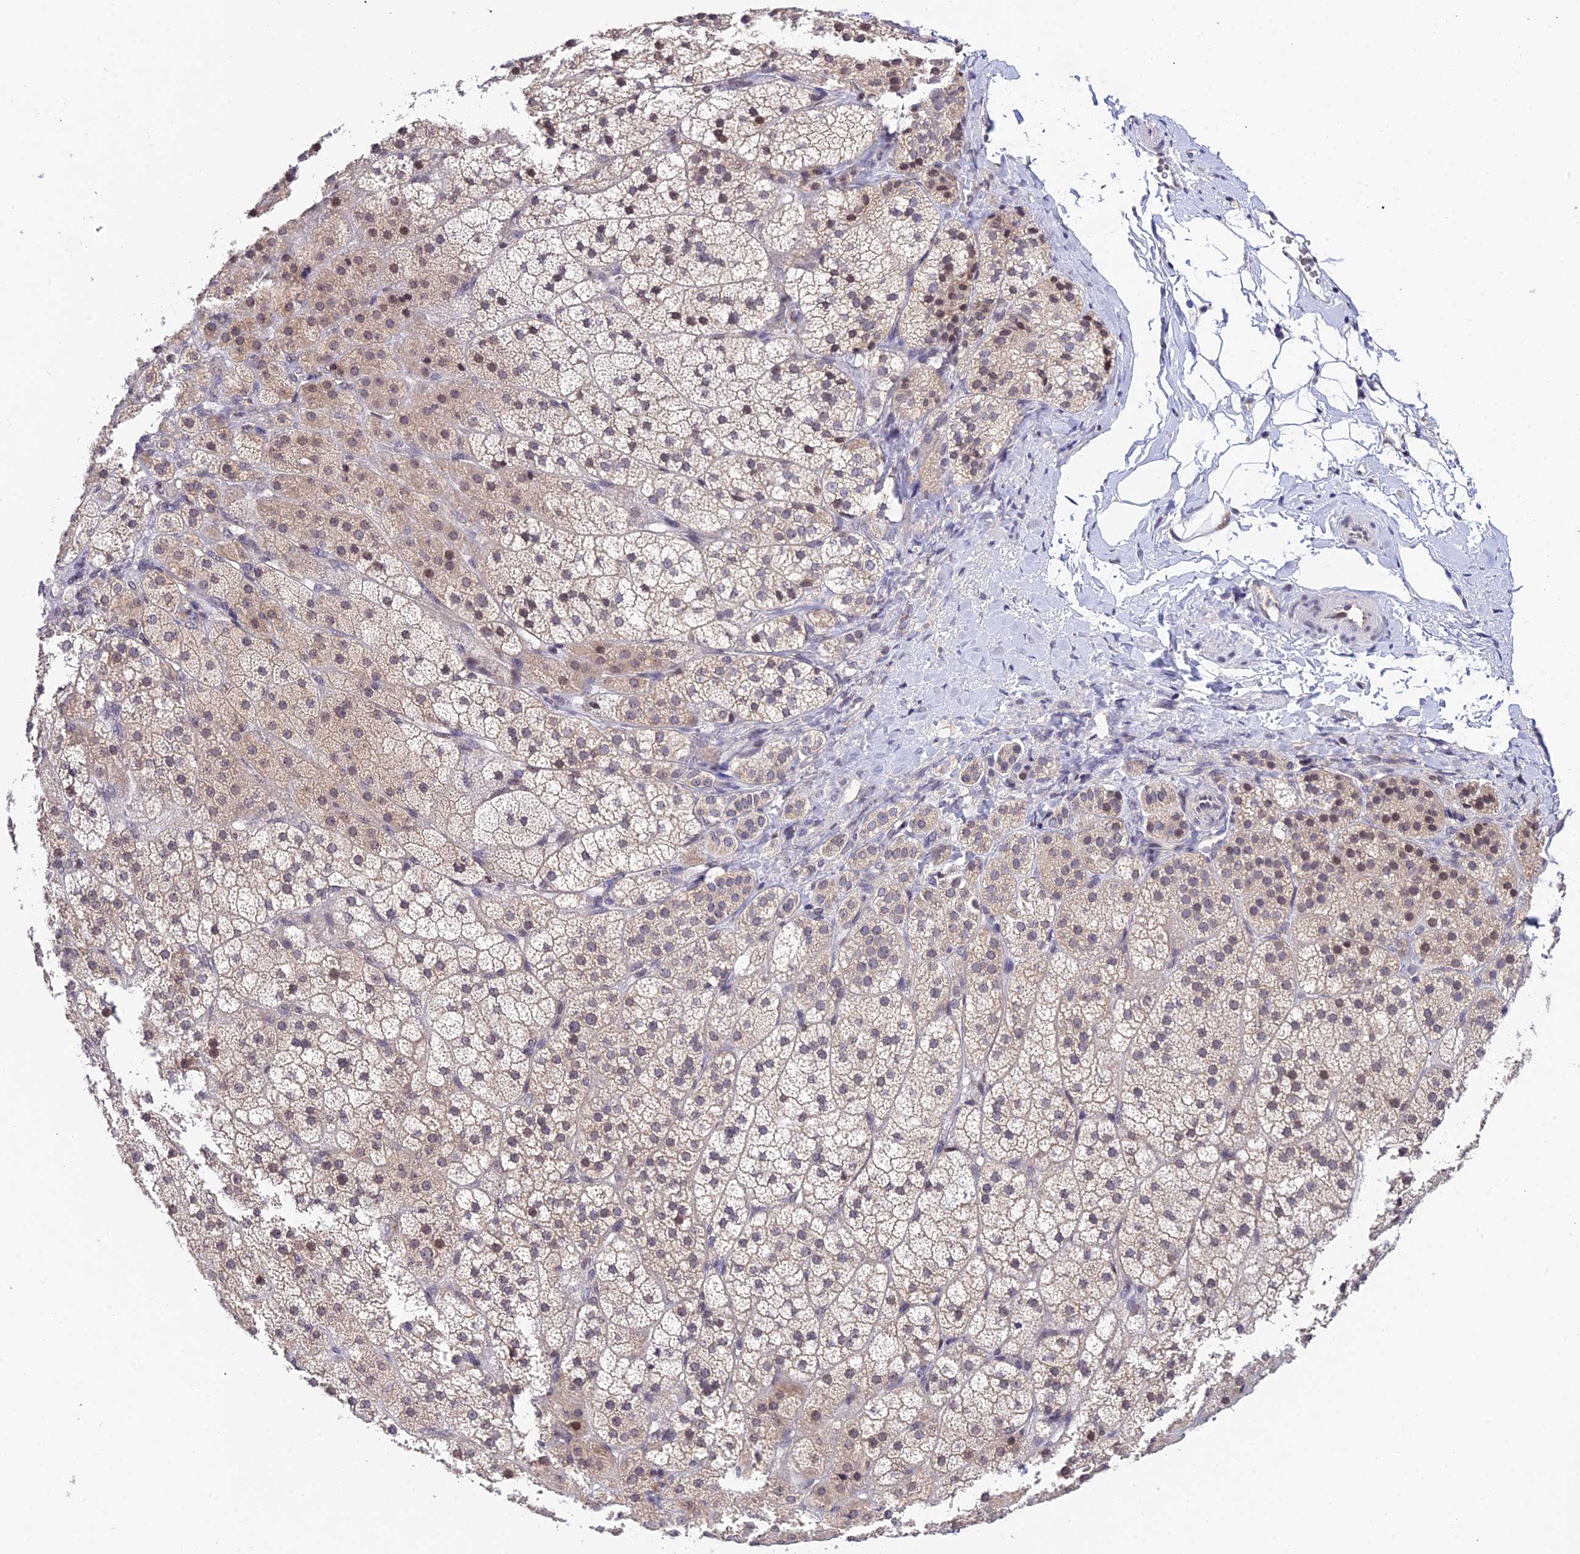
{"staining": {"intensity": "weak", "quantity": "25%-75%", "location": "cytoplasmic/membranous"}, "tissue": "adrenal gland", "cell_type": "Glandular cells", "image_type": "normal", "snomed": [{"axis": "morphology", "description": "Normal tissue, NOS"}, {"axis": "topography", "description": "Adrenal gland"}], "caption": "Weak cytoplasmic/membranous protein positivity is seen in about 25%-75% of glandular cells in adrenal gland.", "gene": "TEKT1", "patient": {"sex": "female", "age": 44}}